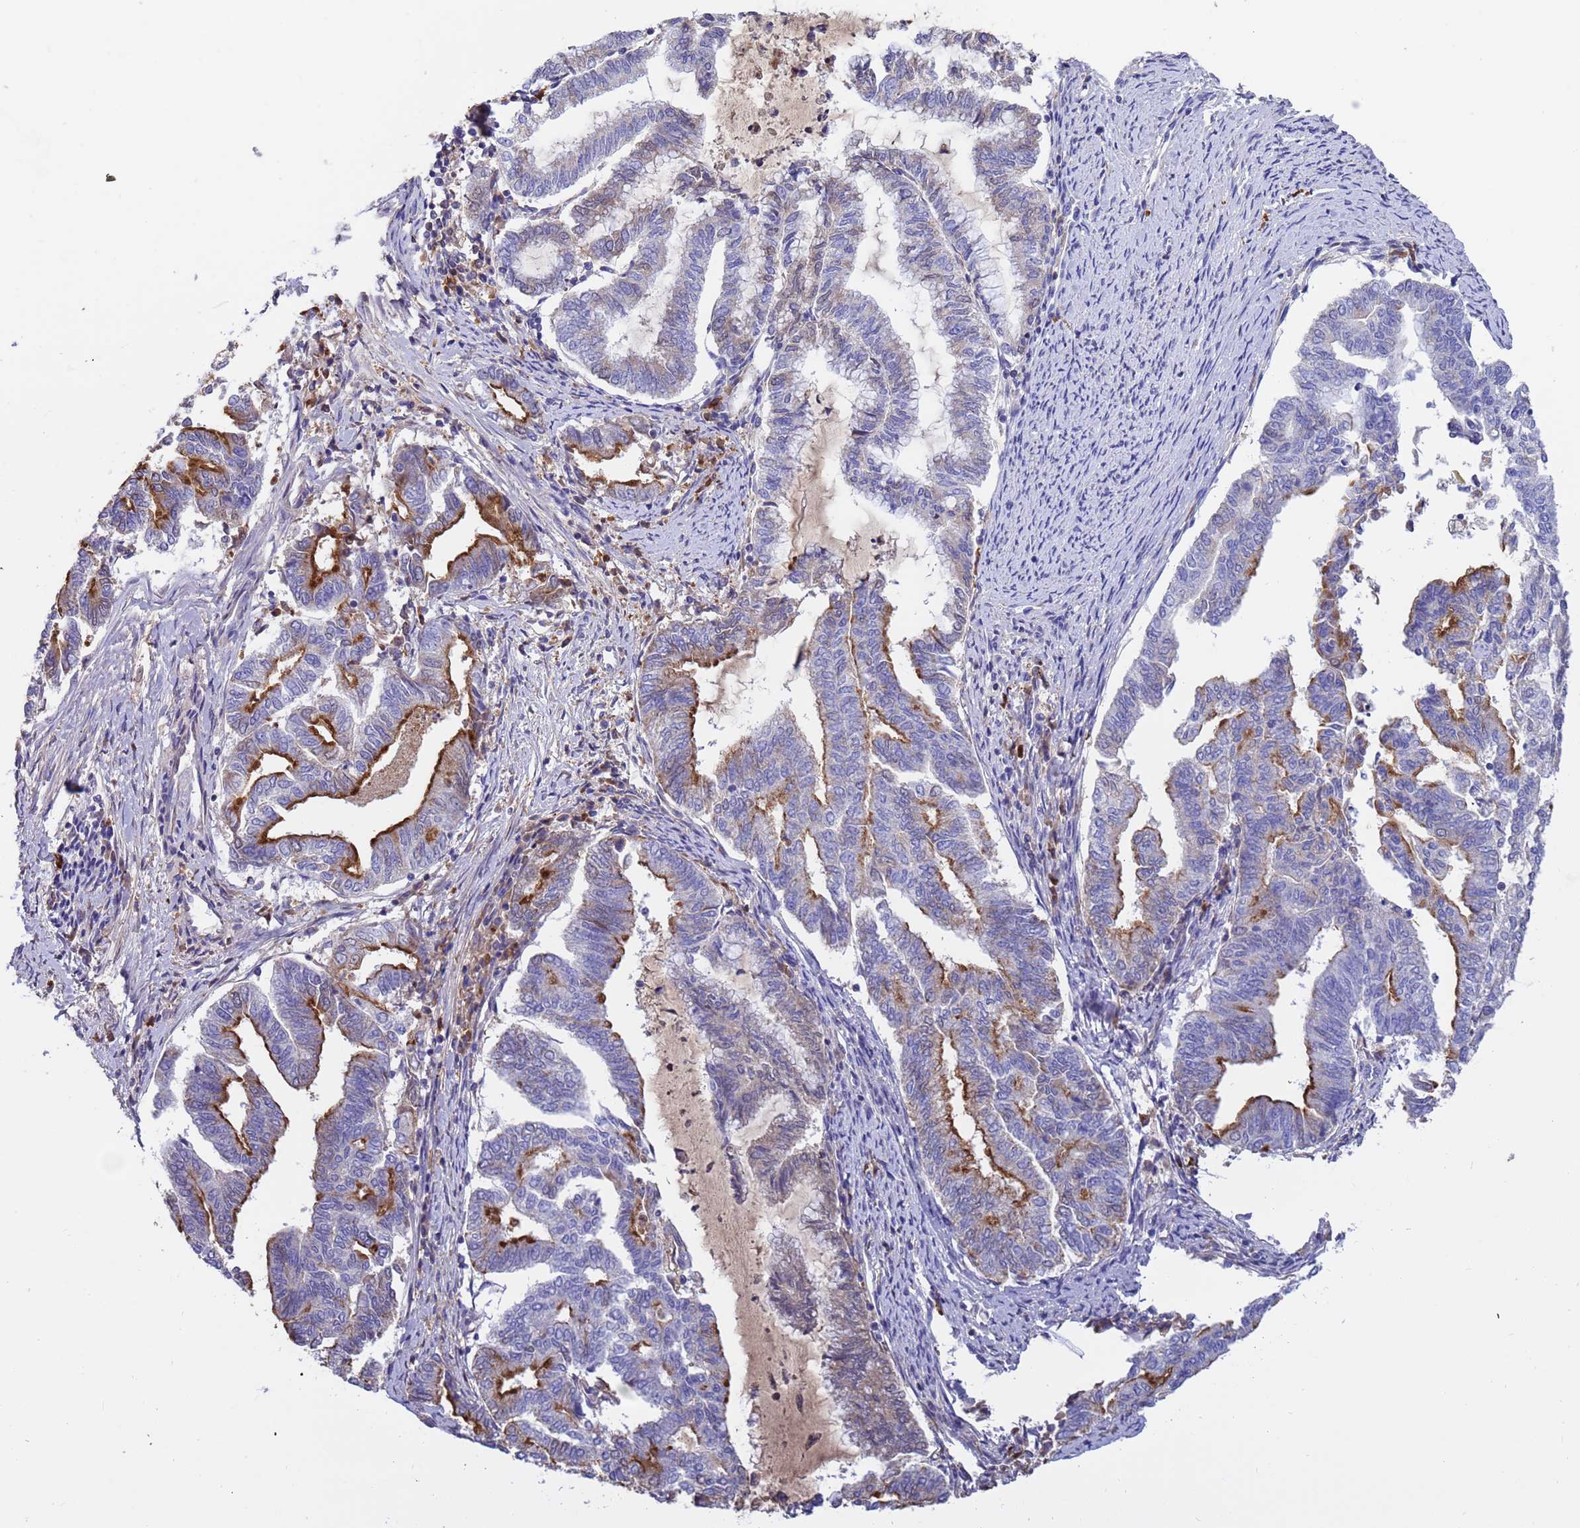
{"staining": {"intensity": "strong", "quantity": "<25%", "location": "cytoplasmic/membranous"}, "tissue": "endometrial cancer", "cell_type": "Tumor cells", "image_type": "cancer", "snomed": [{"axis": "morphology", "description": "Adenocarcinoma, NOS"}, {"axis": "topography", "description": "Endometrium"}], "caption": "Human endometrial cancer (adenocarcinoma) stained with a protein marker exhibits strong staining in tumor cells.", "gene": "AMPD3", "patient": {"sex": "female", "age": 79}}